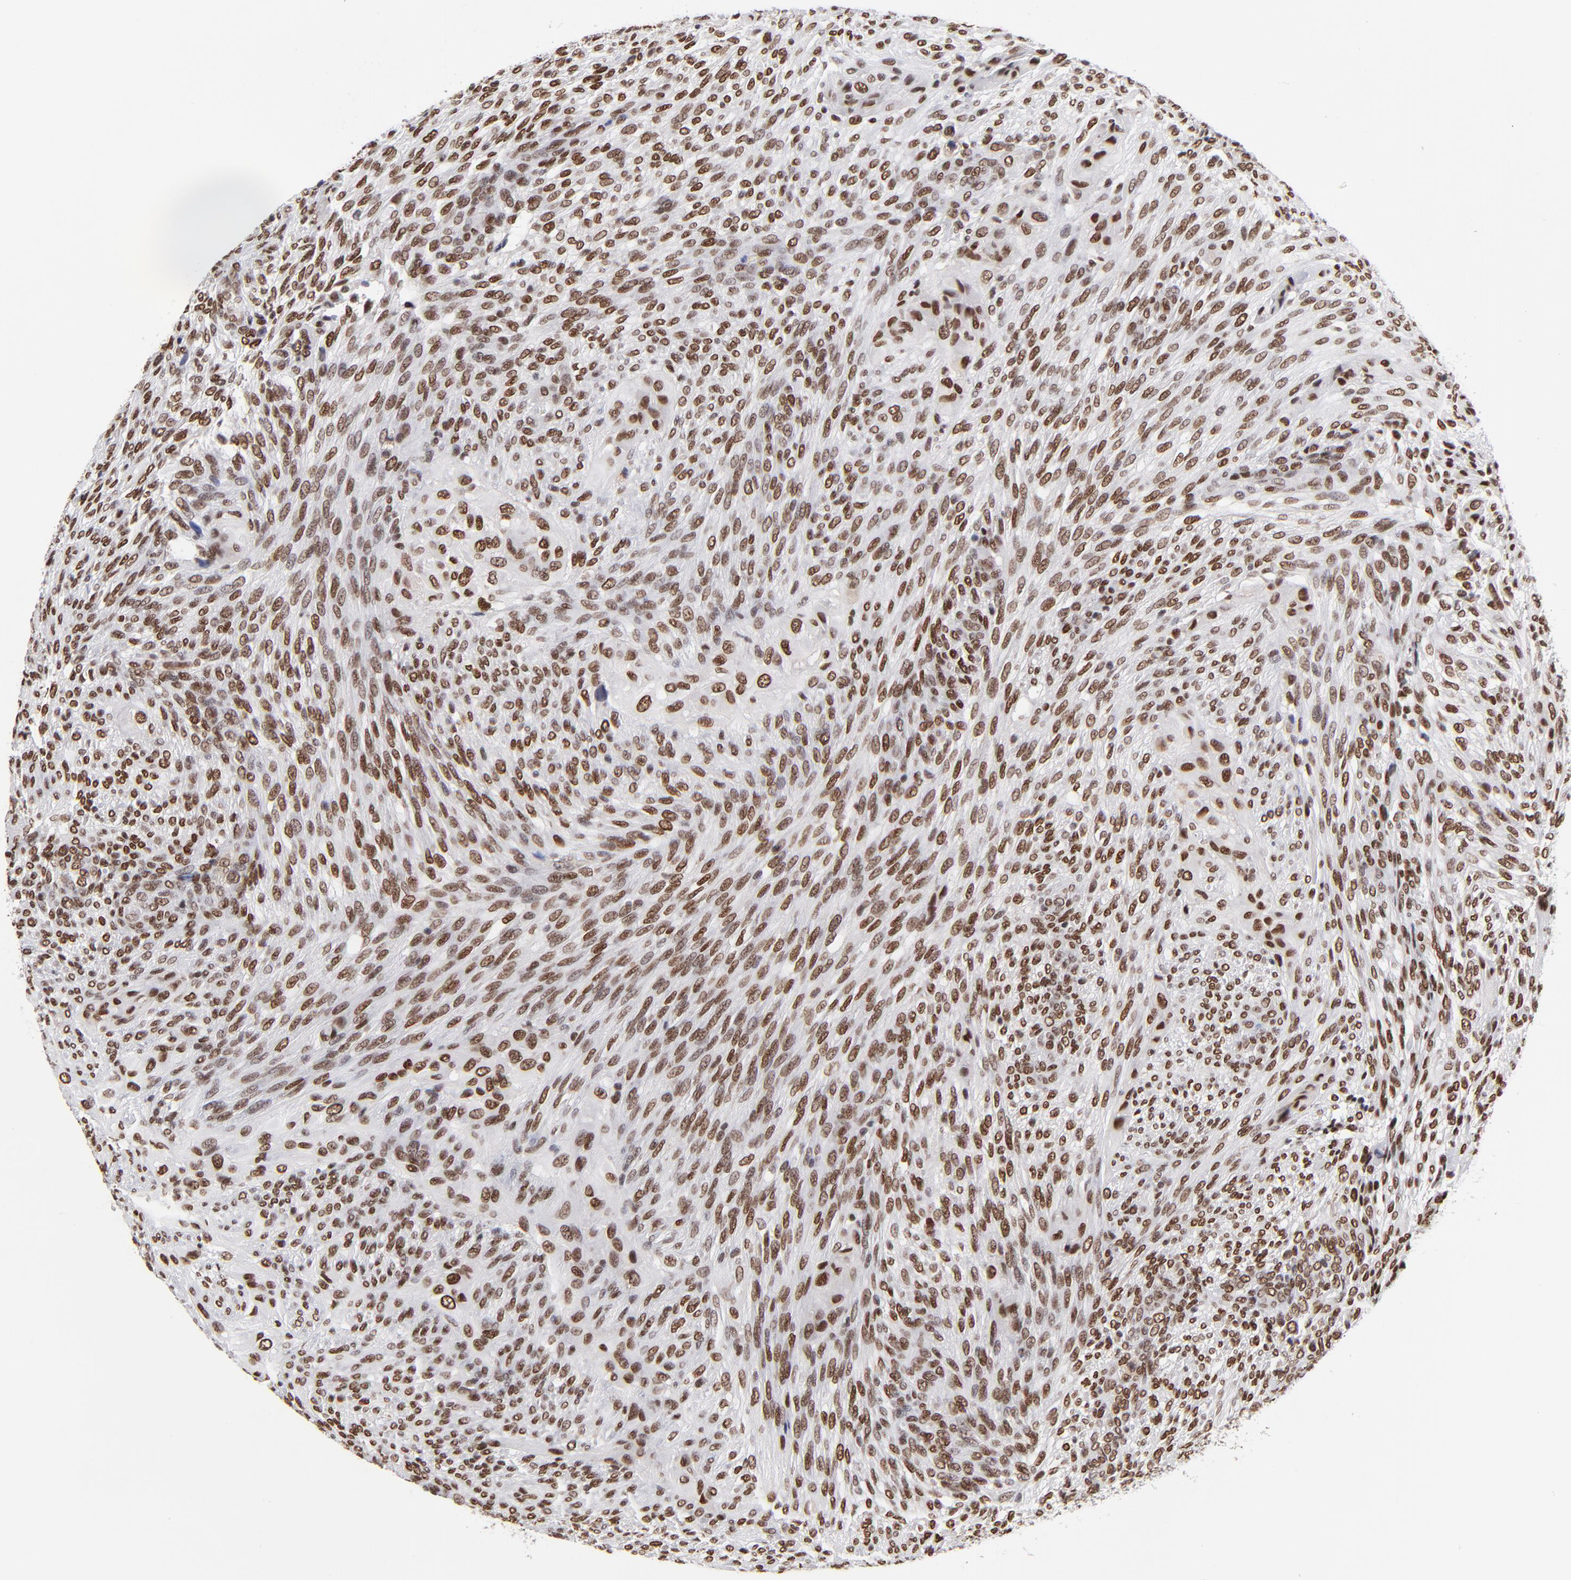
{"staining": {"intensity": "moderate", "quantity": ">75%", "location": "nuclear"}, "tissue": "glioma", "cell_type": "Tumor cells", "image_type": "cancer", "snomed": [{"axis": "morphology", "description": "Glioma, malignant, High grade"}, {"axis": "topography", "description": "Cerebral cortex"}], "caption": "Brown immunohistochemical staining in high-grade glioma (malignant) exhibits moderate nuclear positivity in approximately >75% of tumor cells.", "gene": "ZMYM3", "patient": {"sex": "female", "age": 55}}